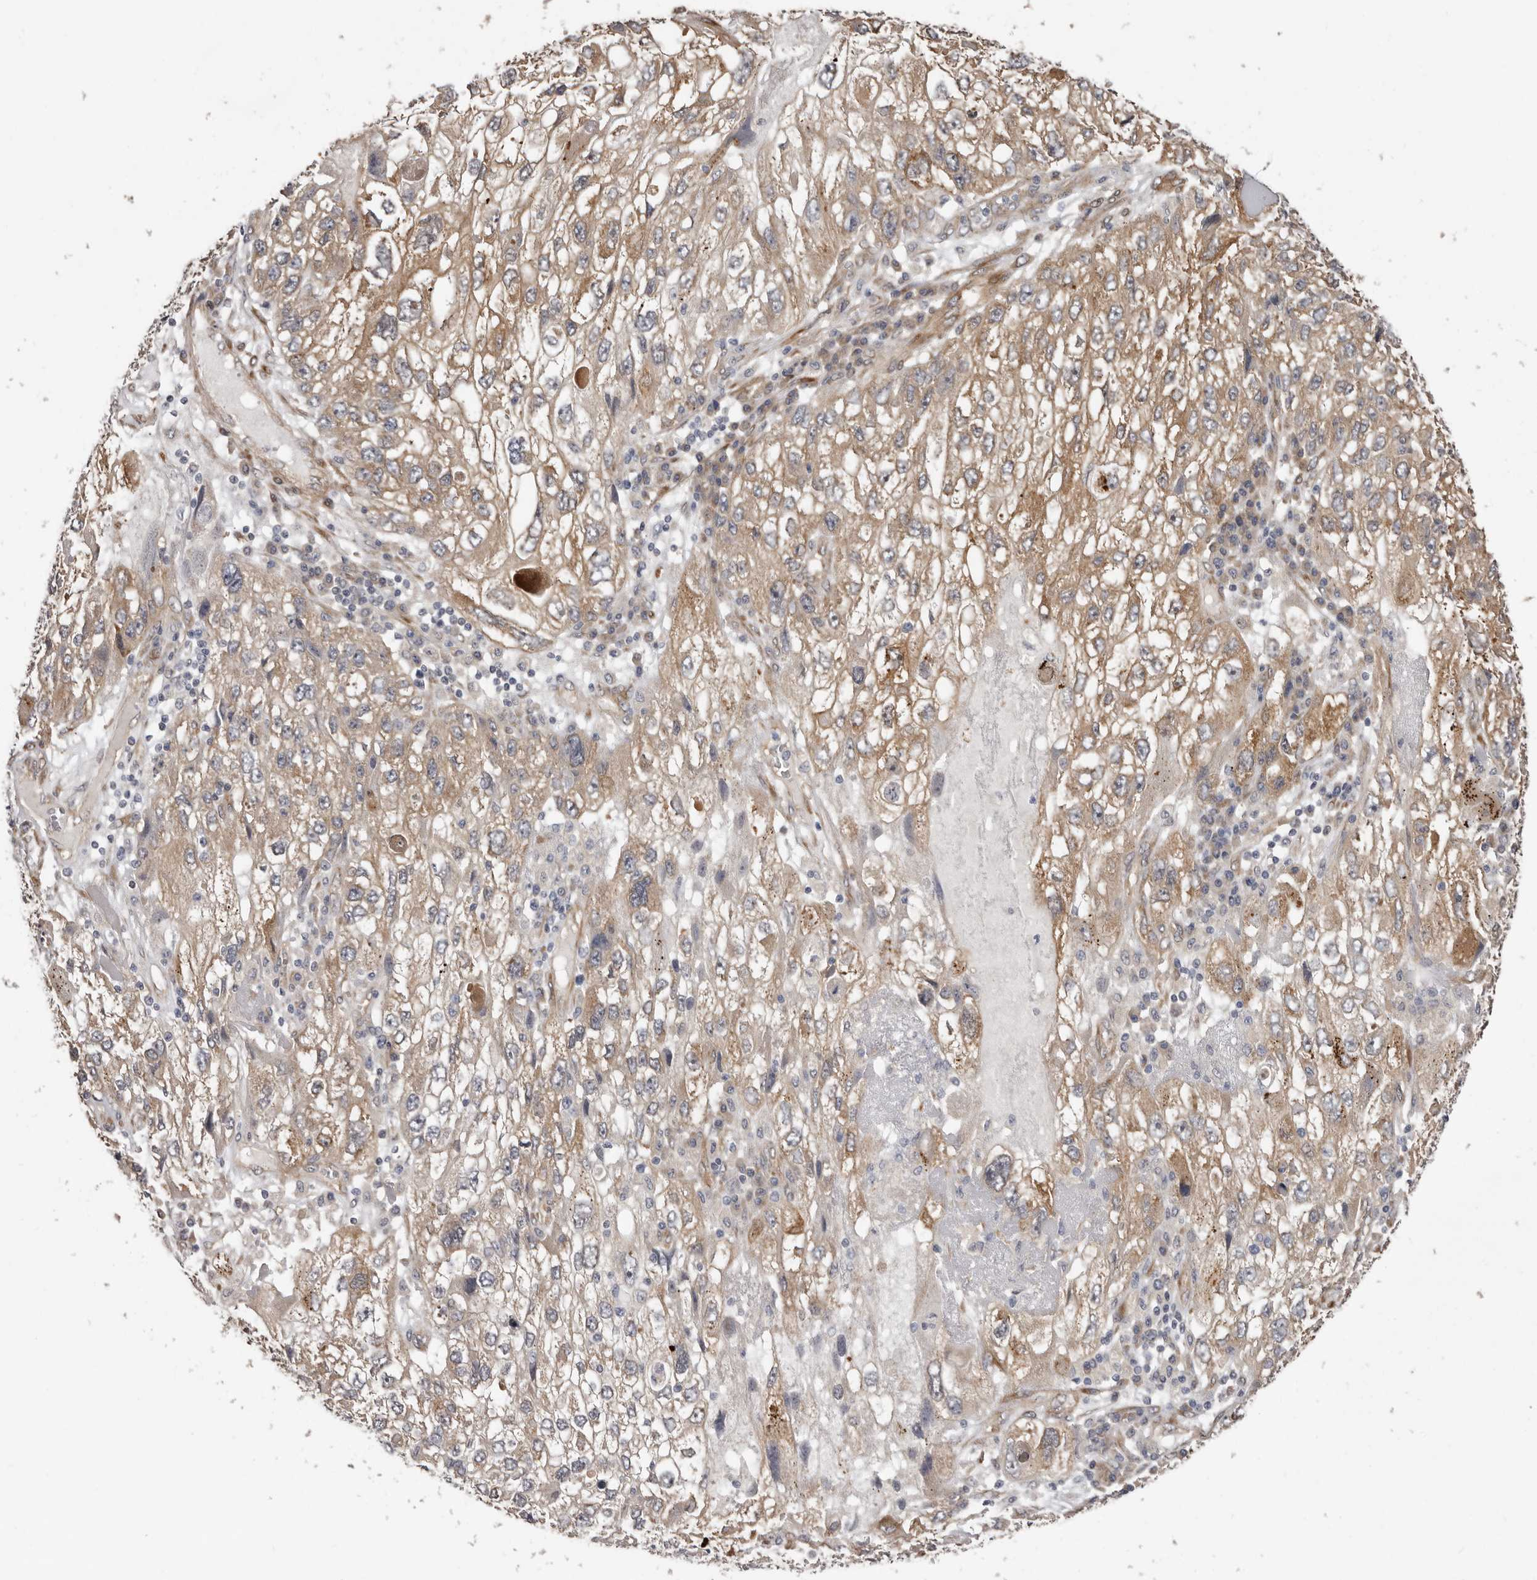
{"staining": {"intensity": "weak", "quantity": ">75%", "location": "cytoplasmic/membranous"}, "tissue": "endometrial cancer", "cell_type": "Tumor cells", "image_type": "cancer", "snomed": [{"axis": "morphology", "description": "Adenocarcinoma, NOS"}, {"axis": "topography", "description": "Endometrium"}], "caption": "Brown immunohistochemical staining in adenocarcinoma (endometrial) reveals weak cytoplasmic/membranous expression in approximately >75% of tumor cells.", "gene": "SBDS", "patient": {"sex": "female", "age": 49}}